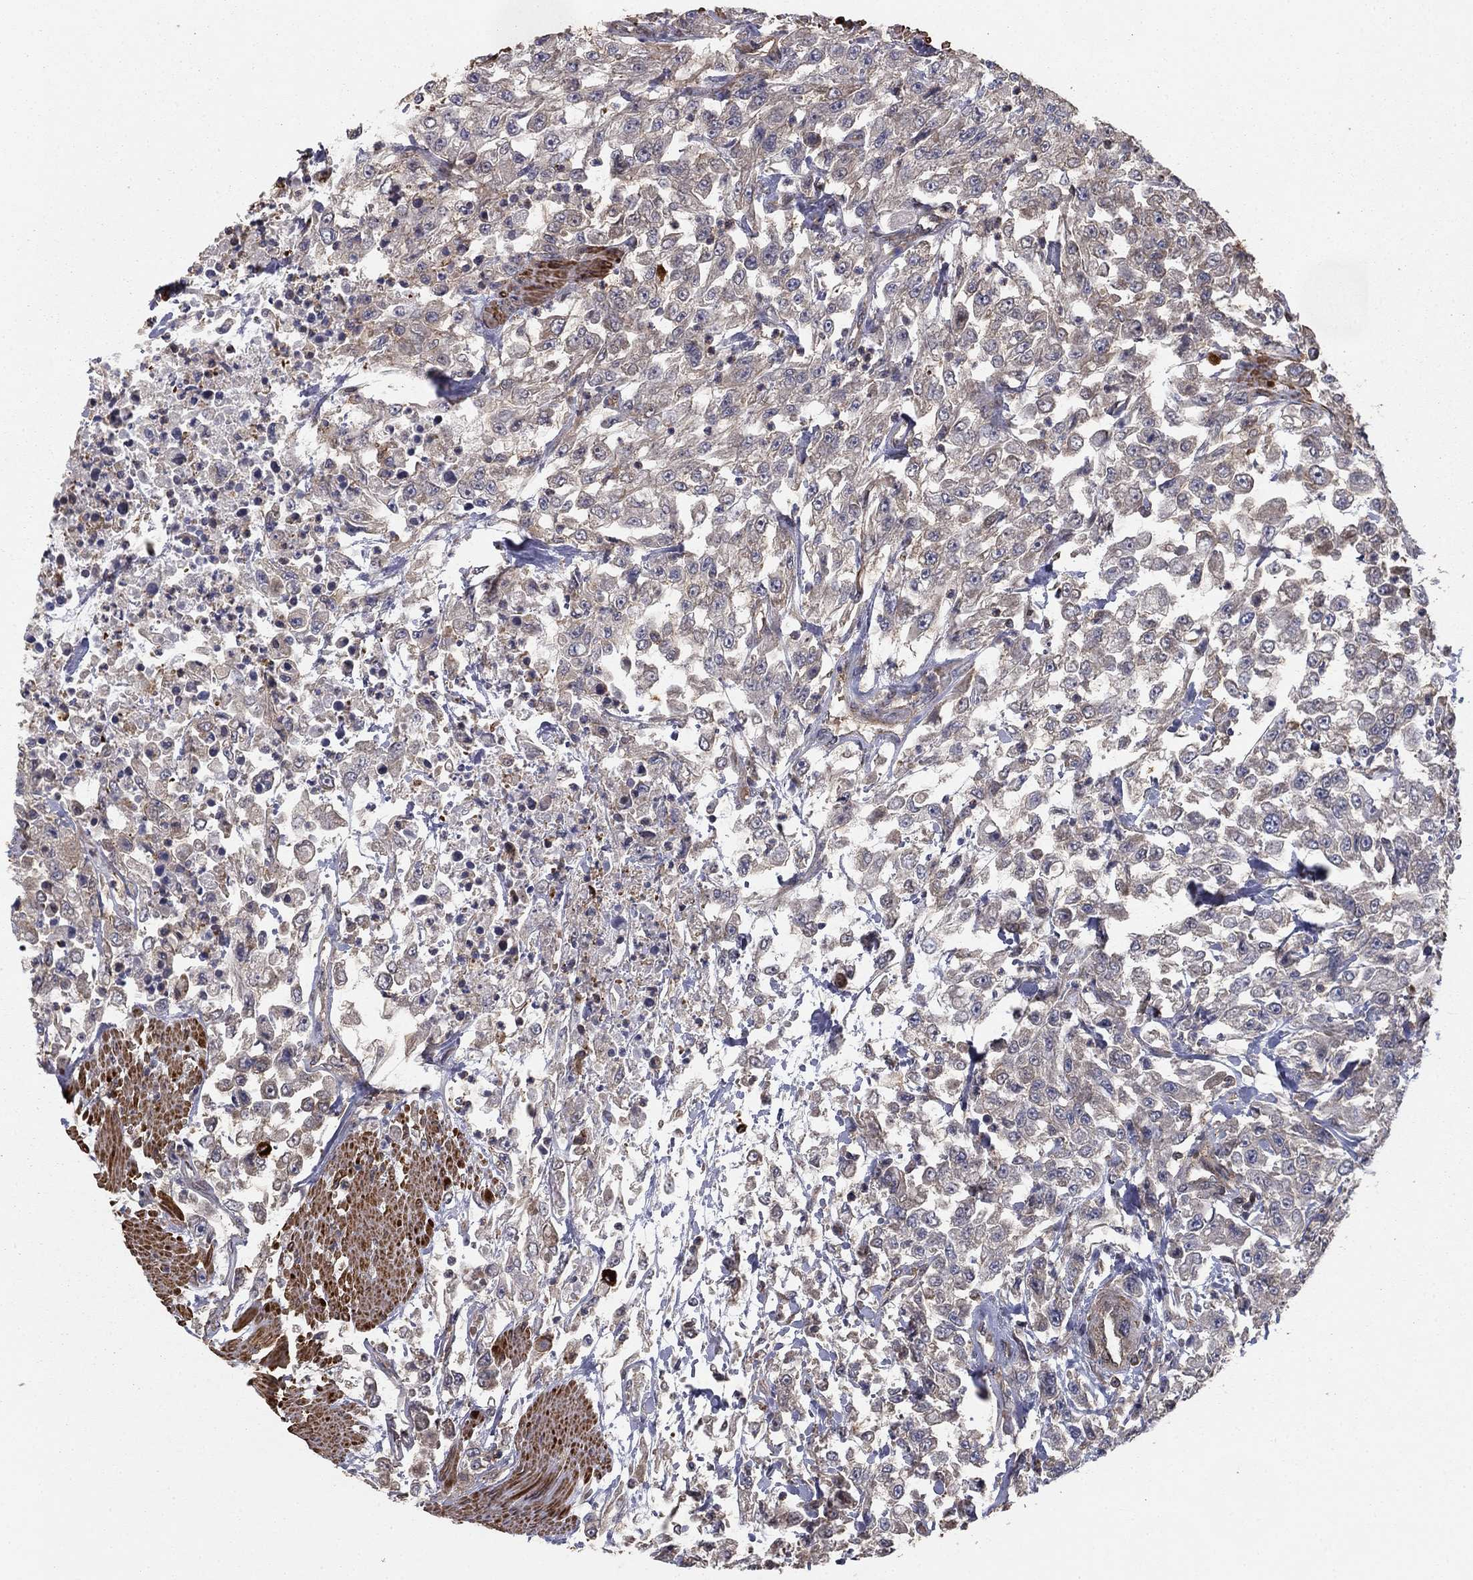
{"staining": {"intensity": "negative", "quantity": "none", "location": "none"}, "tissue": "urothelial cancer", "cell_type": "Tumor cells", "image_type": "cancer", "snomed": [{"axis": "morphology", "description": "Urothelial carcinoma, High grade"}, {"axis": "topography", "description": "Urinary bladder"}], "caption": "Immunohistochemical staining of high-grade urothelial carcinoma reveals no significant positivity in tumor cells.", "gene": "HABP4", "patient": {"sex": "male", "age": 46}}